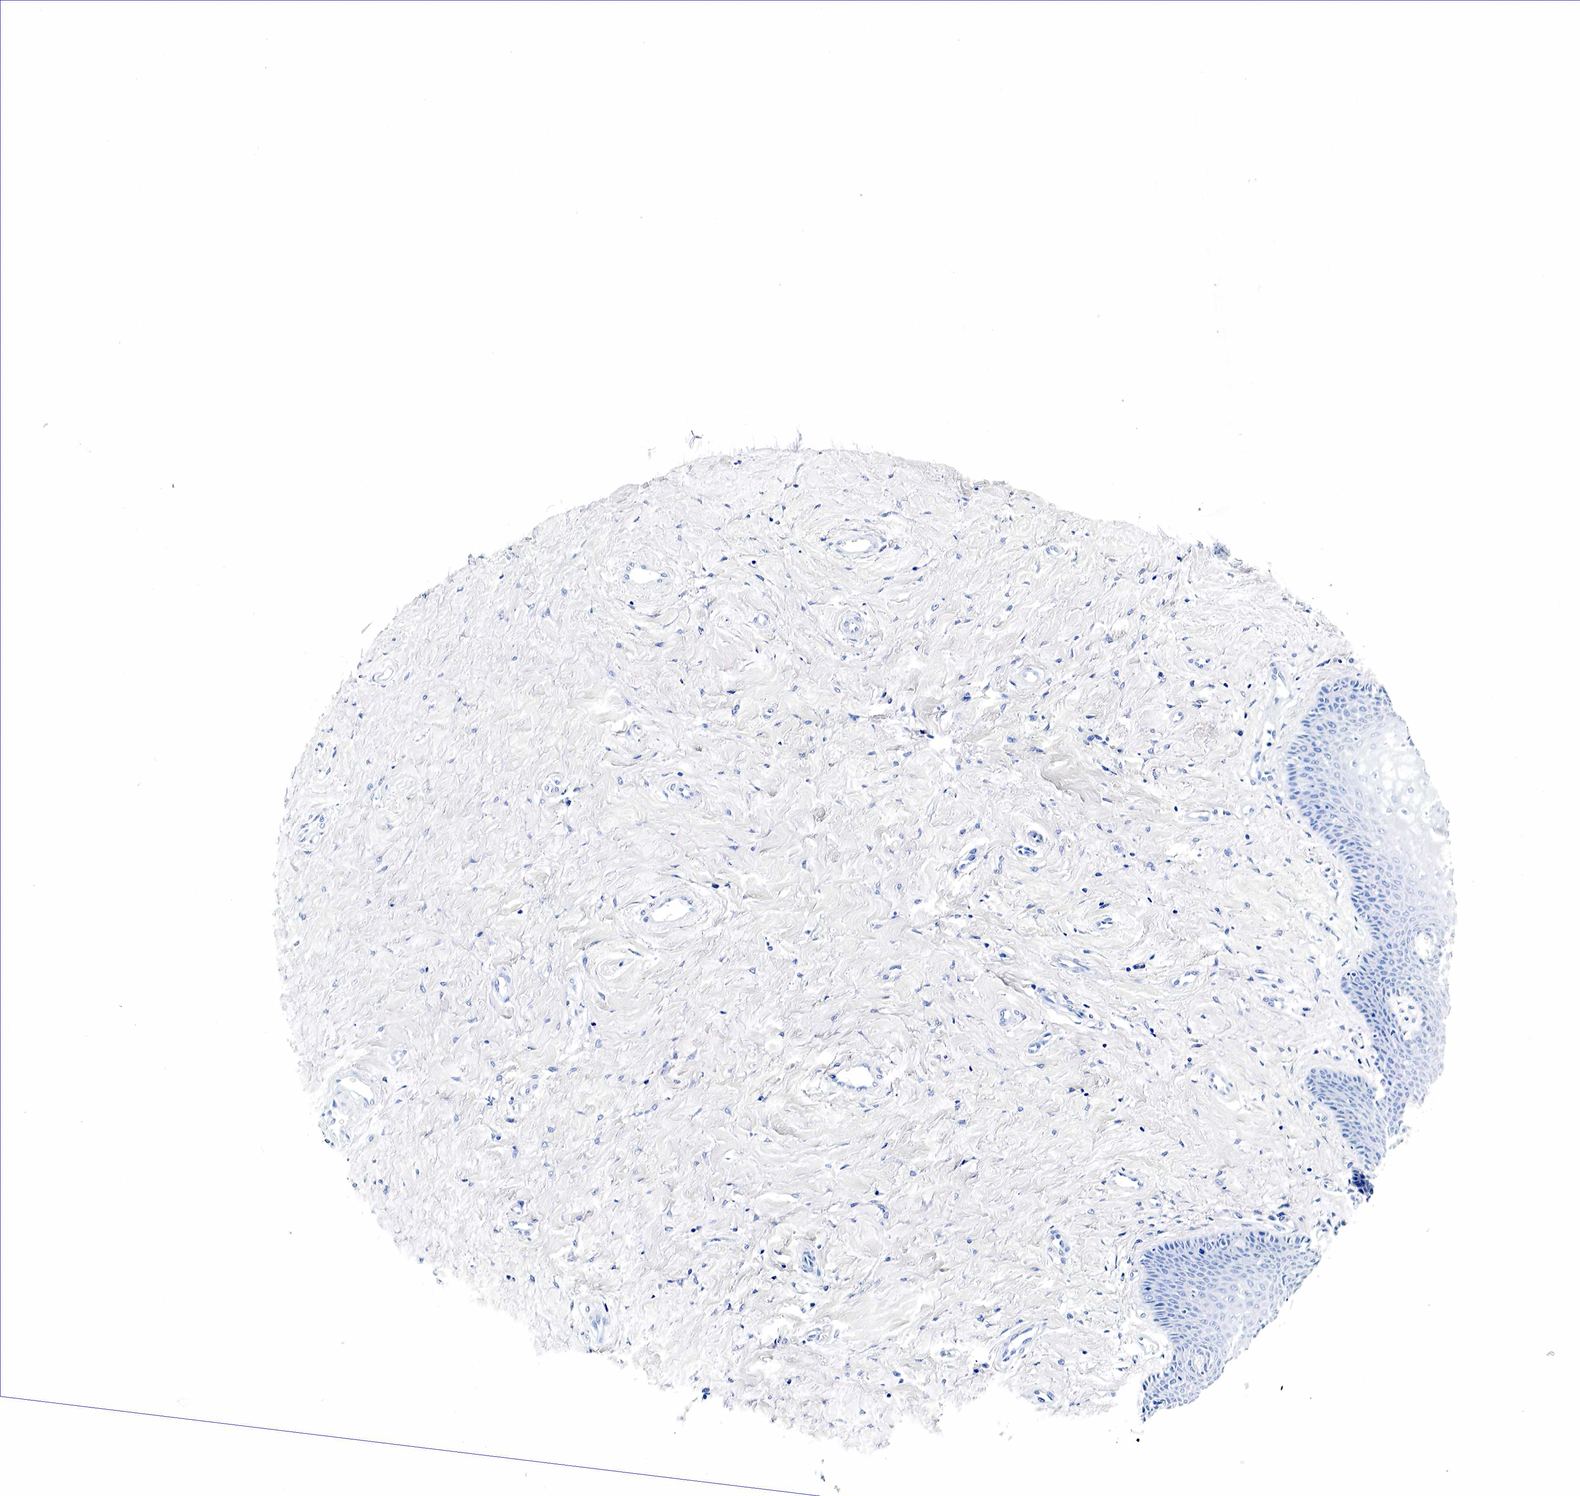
{"staining": {"intensity": "negative", "quantity": "none", "location": "none"}, "tissue": "vagina", "cell_type": "Squamous epithelial cells", "image_type": "normal", "snomed": [{"axis": "morphology", "description": "Normal tissue, NOS"}, {"axis": "topography", "description": "Vagina"}], "caption": "Squamous epithelial cells are negative for brown protein staining in normal vagina. (IHC, brightfield microscopy, high magnification).", "gene": "GCG", "patient": {"sex": "female", "age": 68}}